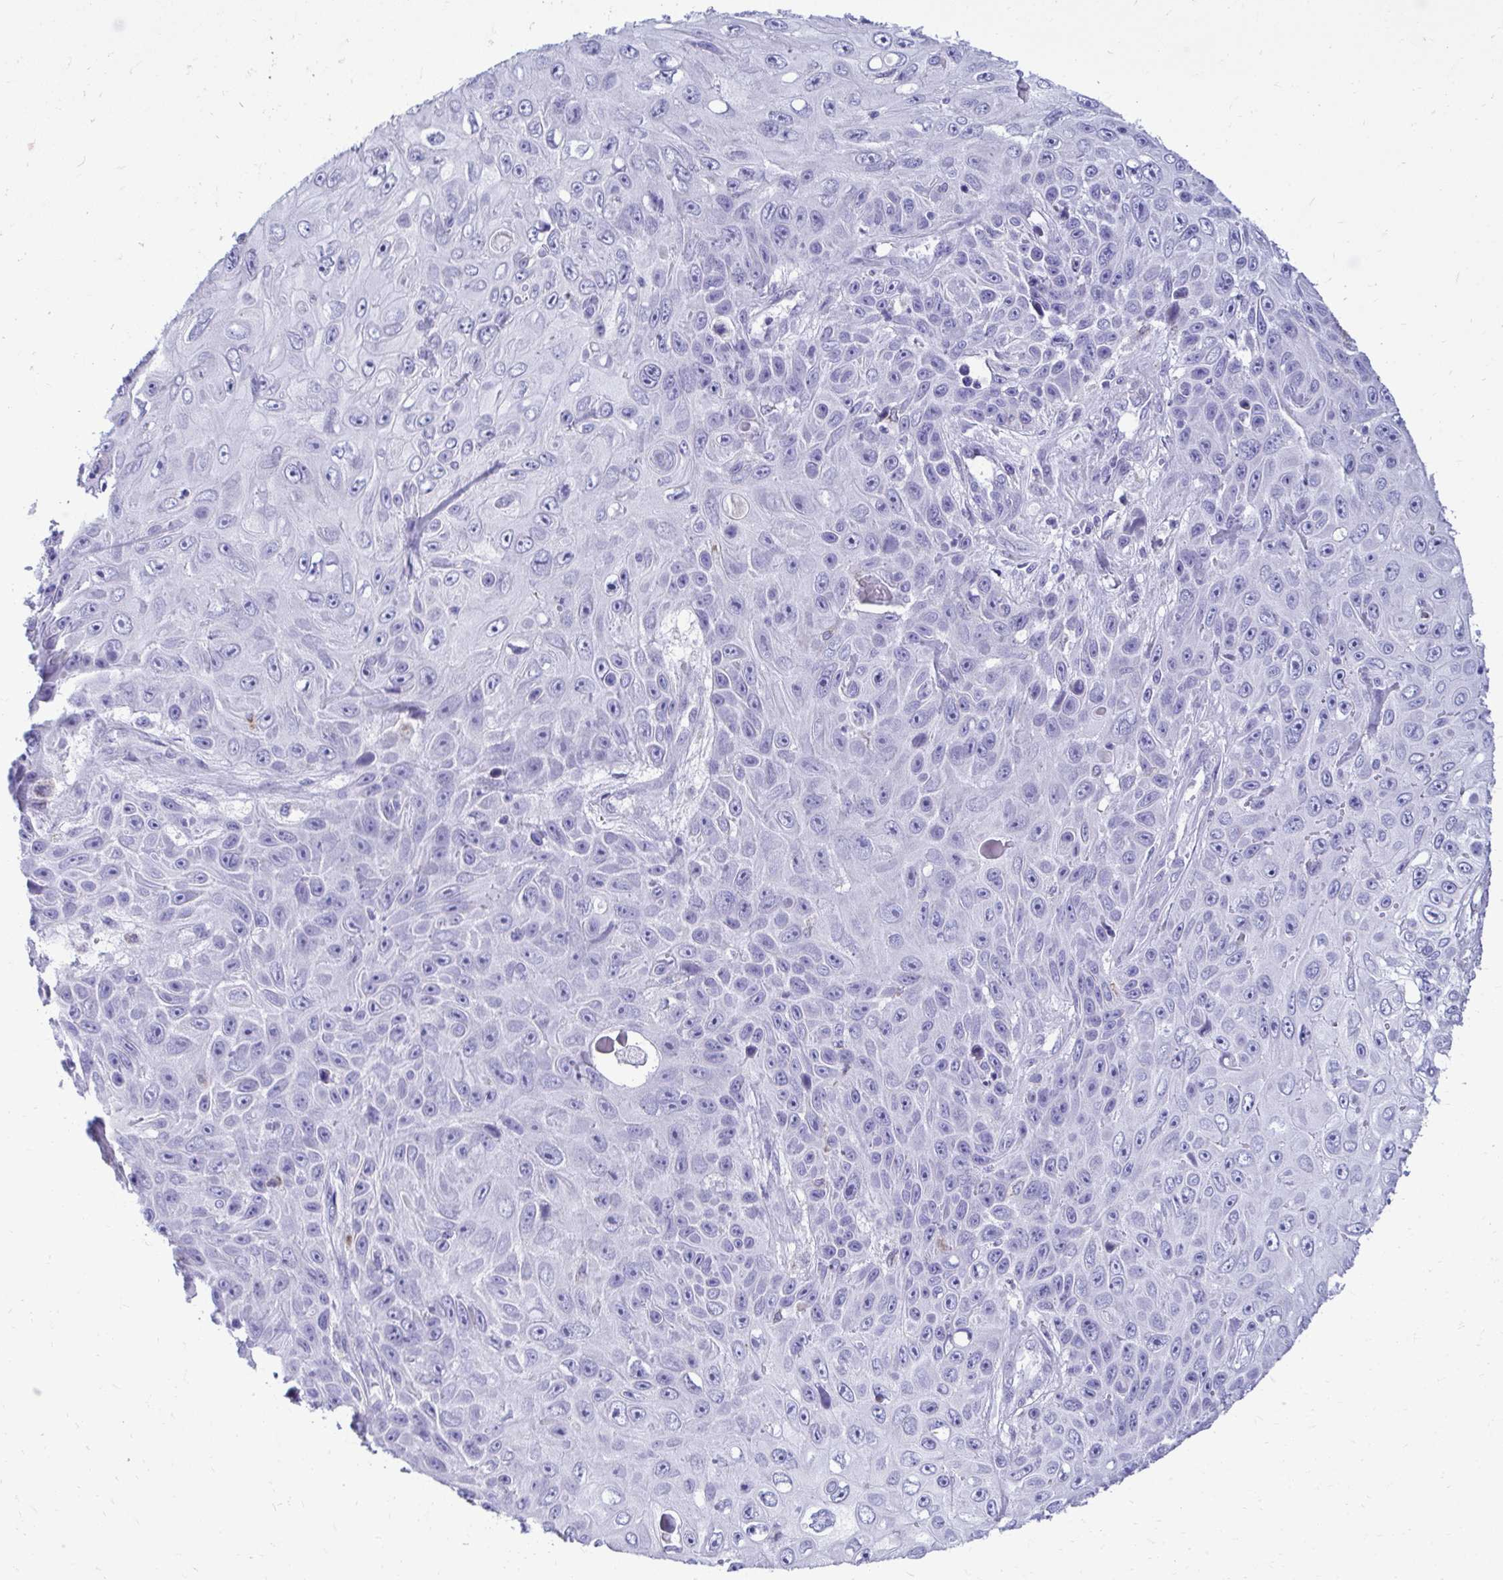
{"staining": {"intensity": "negative", "quantity": "none", "location": "none"}, "tissue": "skin cancer", "cell_type": "Tumor cells", "image_type": "cancer", "snomed": [{"axis": "morphology", "description": "Squamous cell carcinoma, NOS"}, {"axis": "topography", "description": "Skin"}], "caption": "DAB (3,3'-diaminobenzidine) immunohistochemical staining of squamous cell carcinoma (skin) exhibits no significant expression in tumor cells.", "gene": "AIG1", "patient": {"sex": "male", "age": 82}}